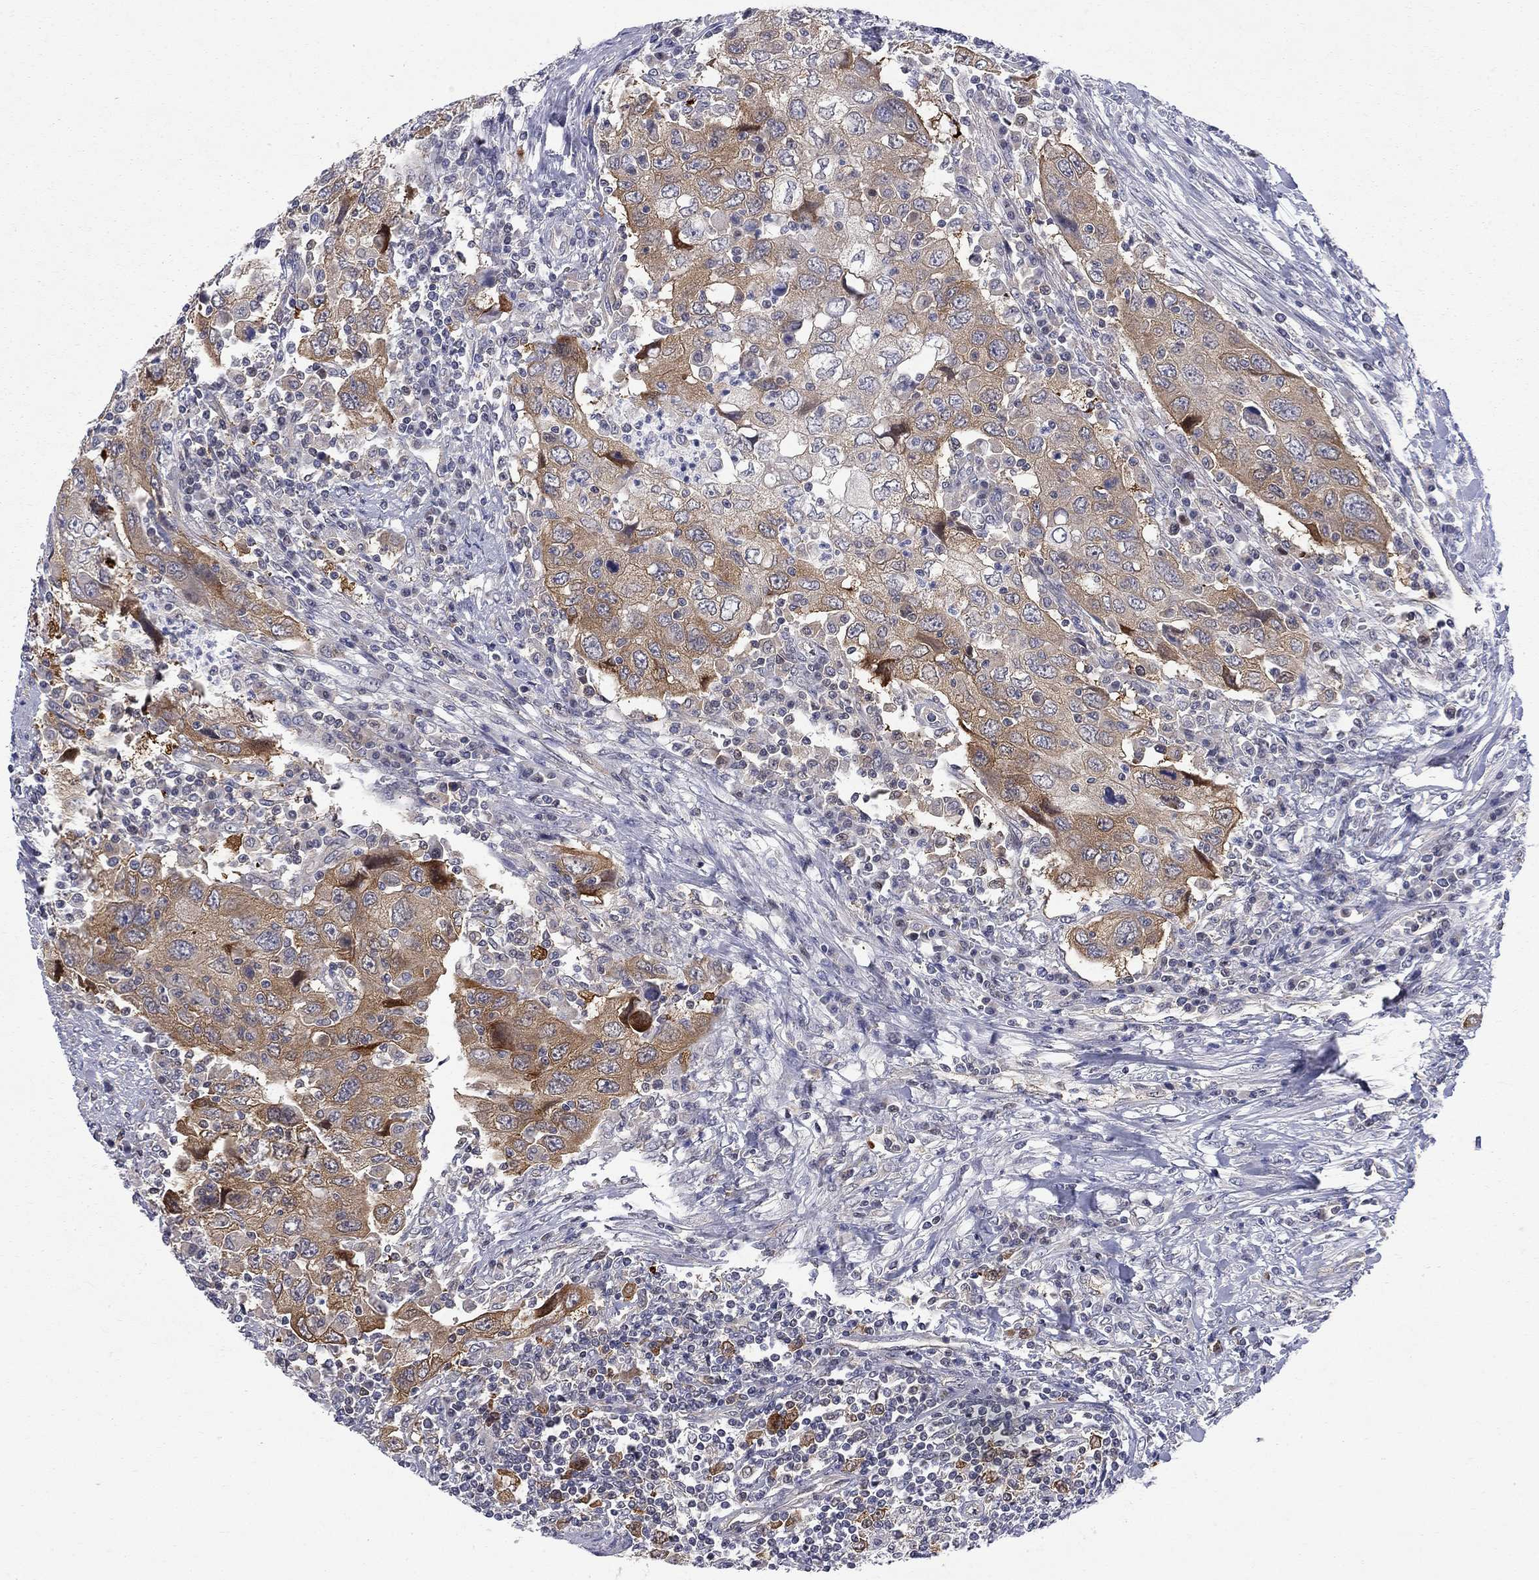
{"staining": {"intensity": "moderate", "quantity": "25%-75%", "location": "cytoplasmic/membranous"}, "tissue": "urothelial cancer", "cell_type": "Tumor cells", "image_type": "cancer", "snomed": [{"axis": "morphology", "description": "Urothelial carcinoma, High grade"}, {"axis": "topography", "description": "Urinary bladder"}], "caption": "Immunohistochemistry image of human urothelial cancer stained for a protein (brown), which demonstrates medium levels of moderate cytoplasmic/membranous positivity in about 25%-75% of tumor cells.", "gene": "GALNT8", "patient": {"sex": "male", "age": 76}}